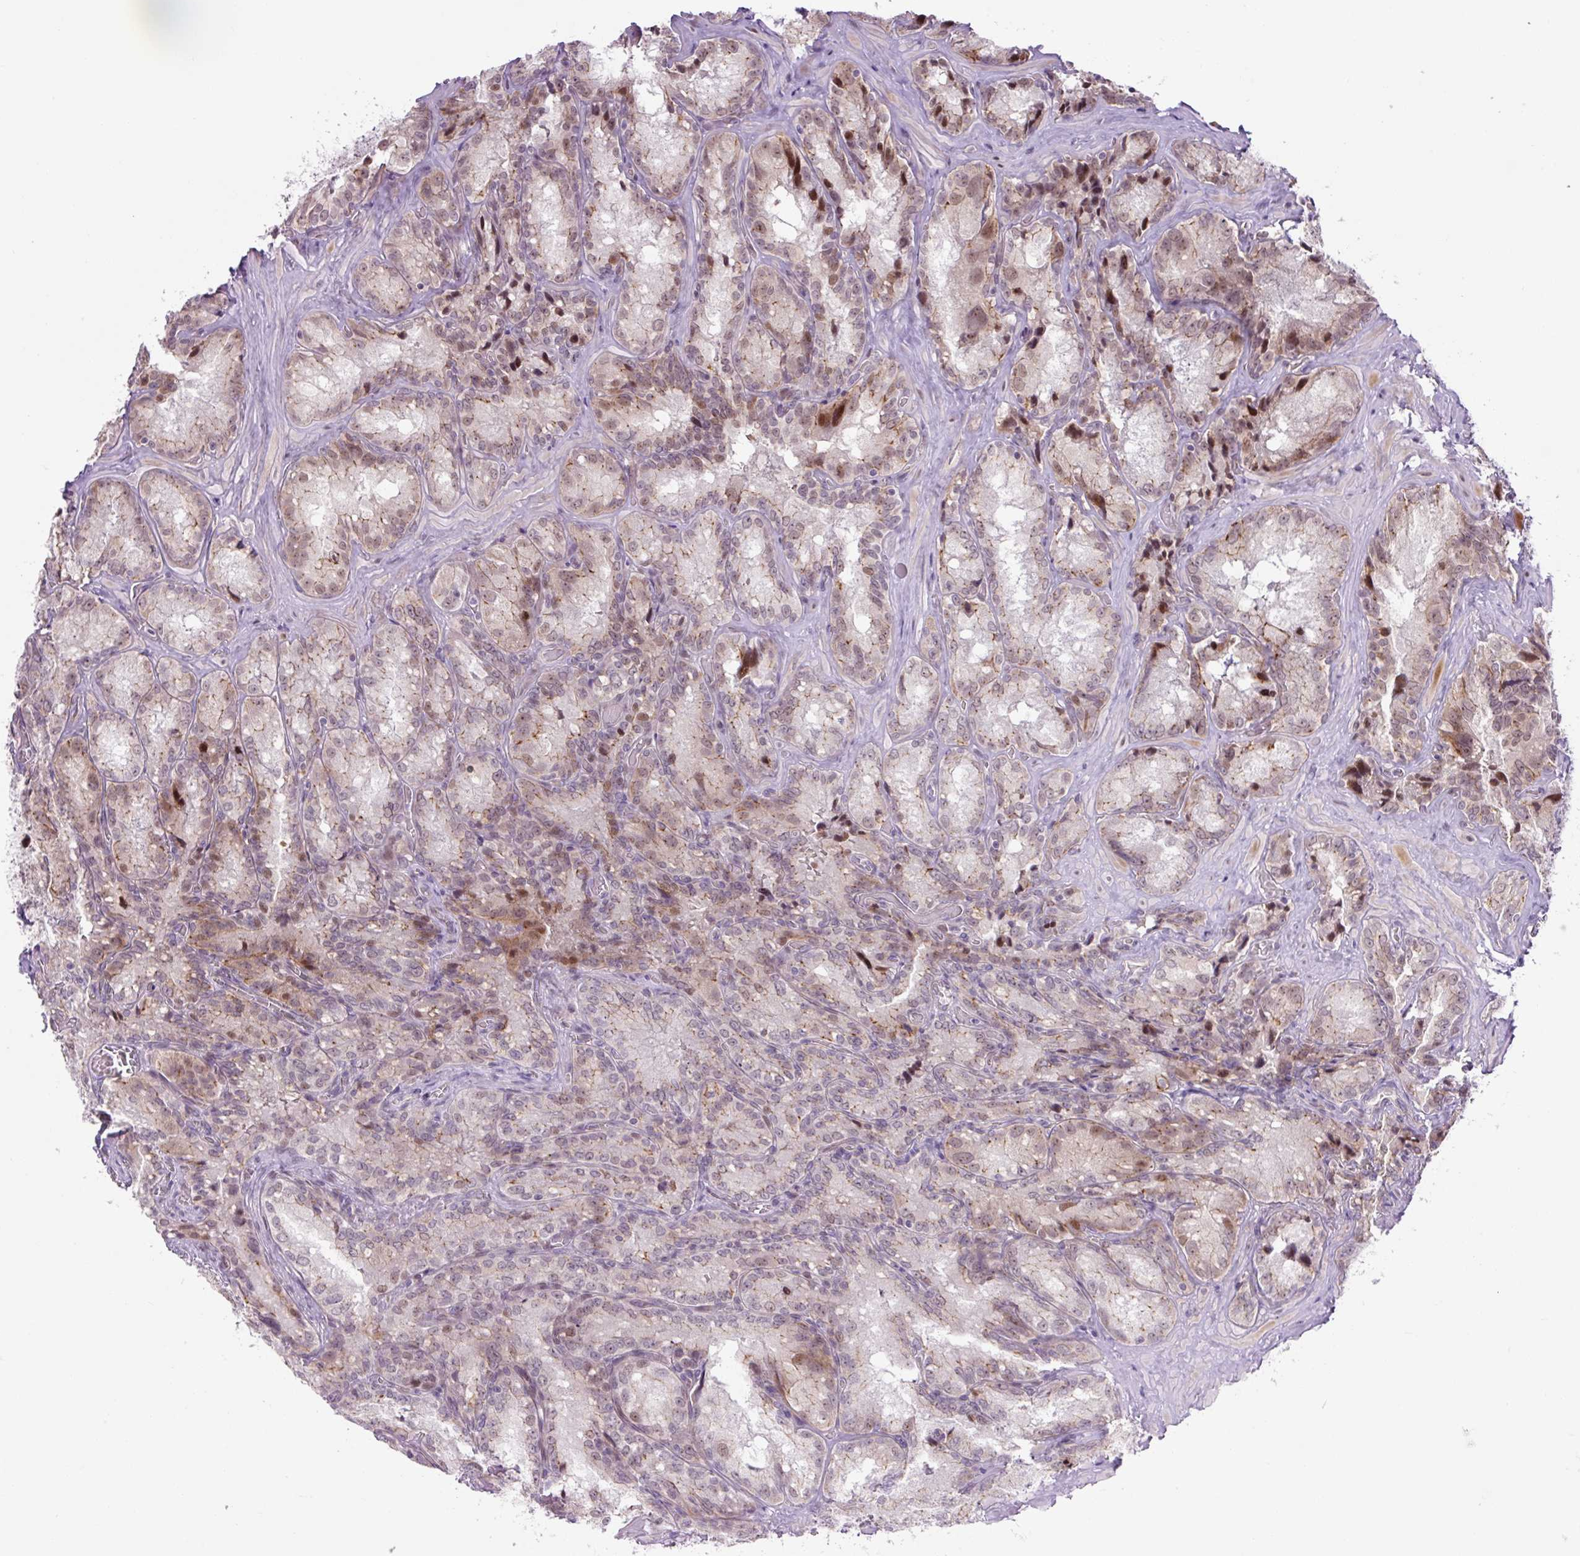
{"staining": {"intensity": "moderate", "quantity": "25%-75%", "location": "cytoplasmic/membranous,nuclear"}, "tissue": "seminal vesicle", "cell_type": "Glandular cells", "image_type": "normal", "snomed": [{"axis": "morphology", "description": "Normal tissue, NOS"}, {"axis": "topography", "description": "Seminal veicle"}], "caption": "Brown immunohistochemical staining in benign human seminal vesicle reveals moderate cytoplasmic/membranous,nuclear staining in about 25%-75% of glandular cells. The staining was performed using DAB (3,3'-diaminobenzidine) to visualize the protein expression in brown, while the nuclei were stained in blue with hematoxylin (Magnification: 20x).", "gene": "ICE1", "patient": {"sex": "male", "age": 47}}